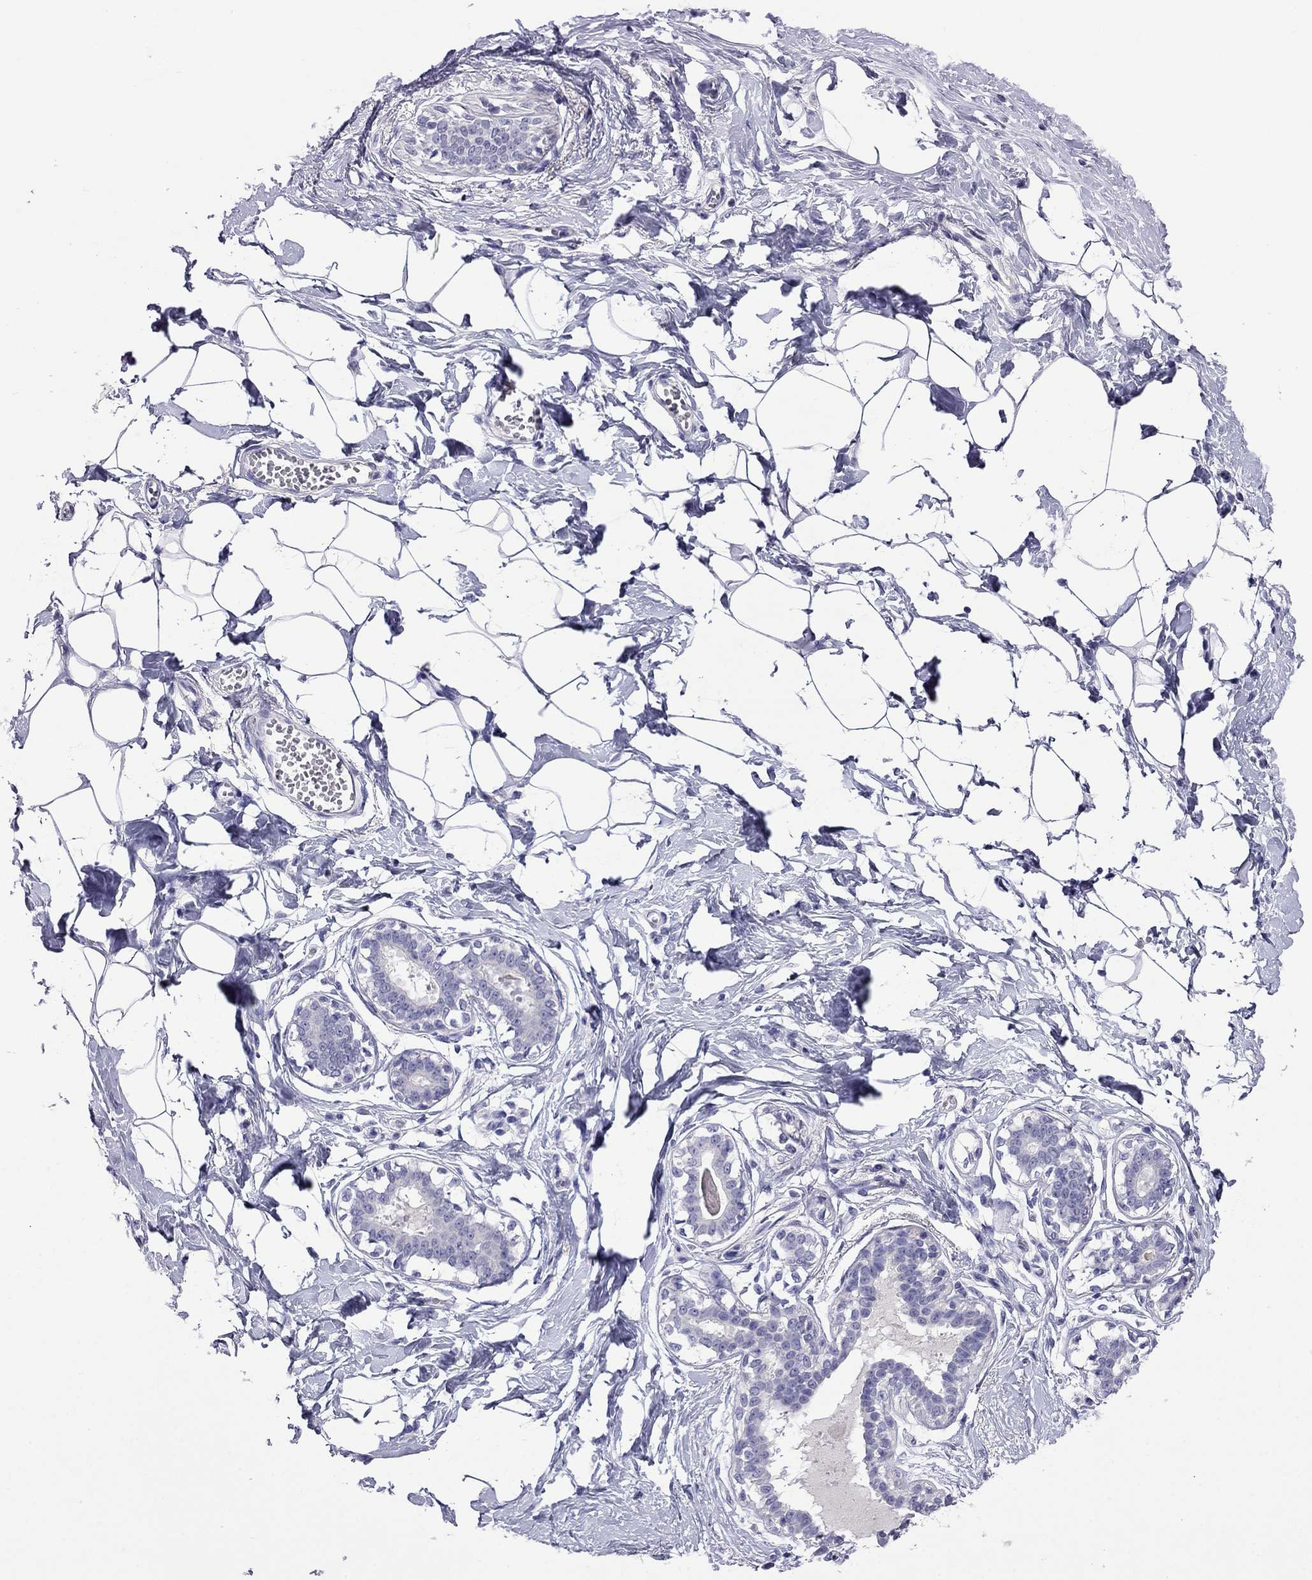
{"staining": {"intensity": "negative", "quantity": "none", "location": "none"}, "tissue": "breast", "cell_type": "Adipocytes", "image_type": "normal", "snomed": [{"axis": "morphology", "description": "Normal tissue, NOS"}, {"axis": "morphology", "description": "Lobular carcinoma, in situ"}, {"axis": "topography", "description": "Breast"}], "caption": "A high-resolution micrograph shows immunohistochemistry staining of unremarkable breast, which displays no significant staining in adipocytes. Nuclei are stained in blue.", "gene": "MYO15A", "patient": {"sex": "female", "age": 35}}